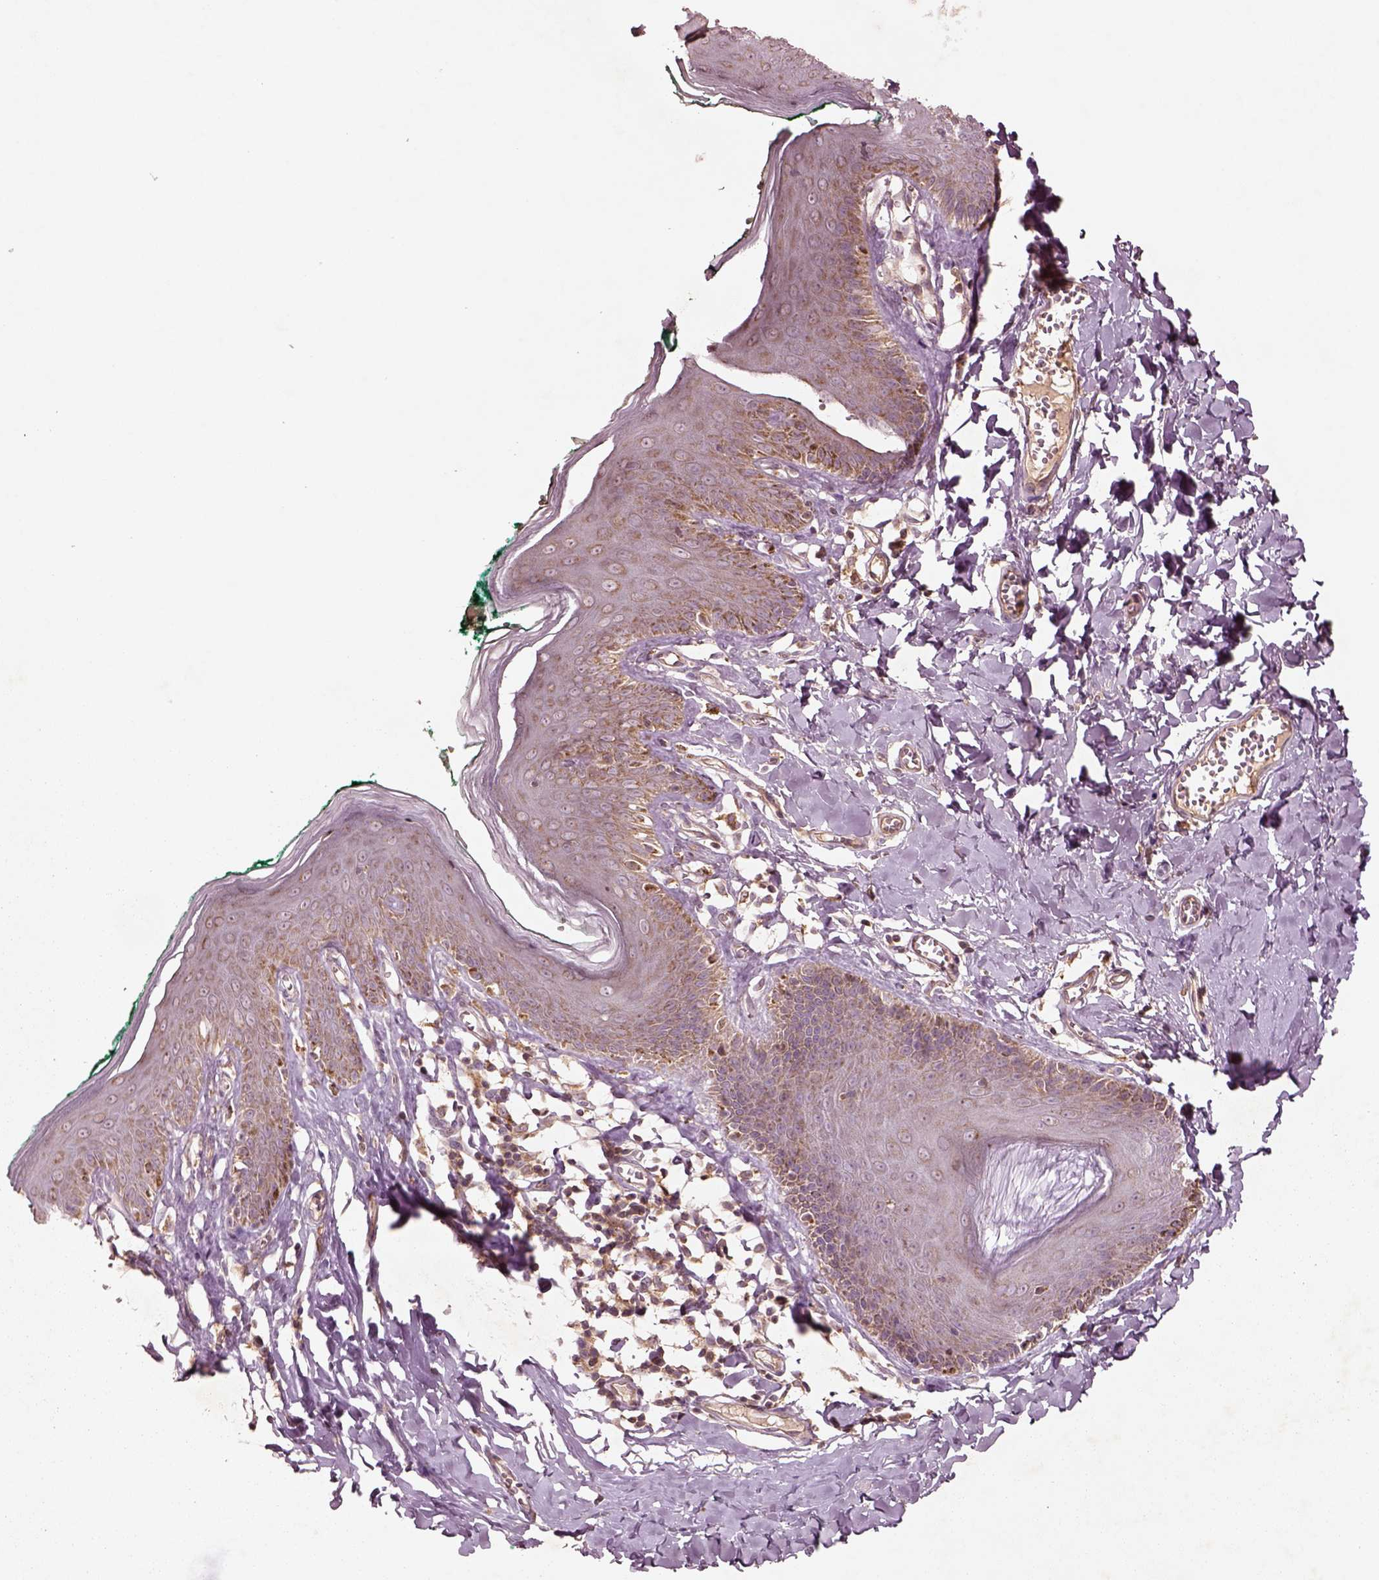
{"staining": {"intensity": "weak", "quantity": "25%-75%", "location": "cytoplasmic/membranous"}, "tissue": "skin", "cell_type": "Epidermal cells", "image_type": "normal", "snomed": [{"axis": "morphology", "description": "Normal tissue, NOS"}, {"axis": "topography", "description": "Vulva"}, {"axis": "topography", "description": "Peripheral nerve tissue"}], "caption": "Immunohistochemistry (IHC) histopathology image of benign skin stained for a protein (brown), which exhibits low levels of weak cytoplasmic/membranous staining in about 25%-75% of epidermal cells.", "gene": "SLC25A31", "patient": {"sex": "female", "age": 66}}